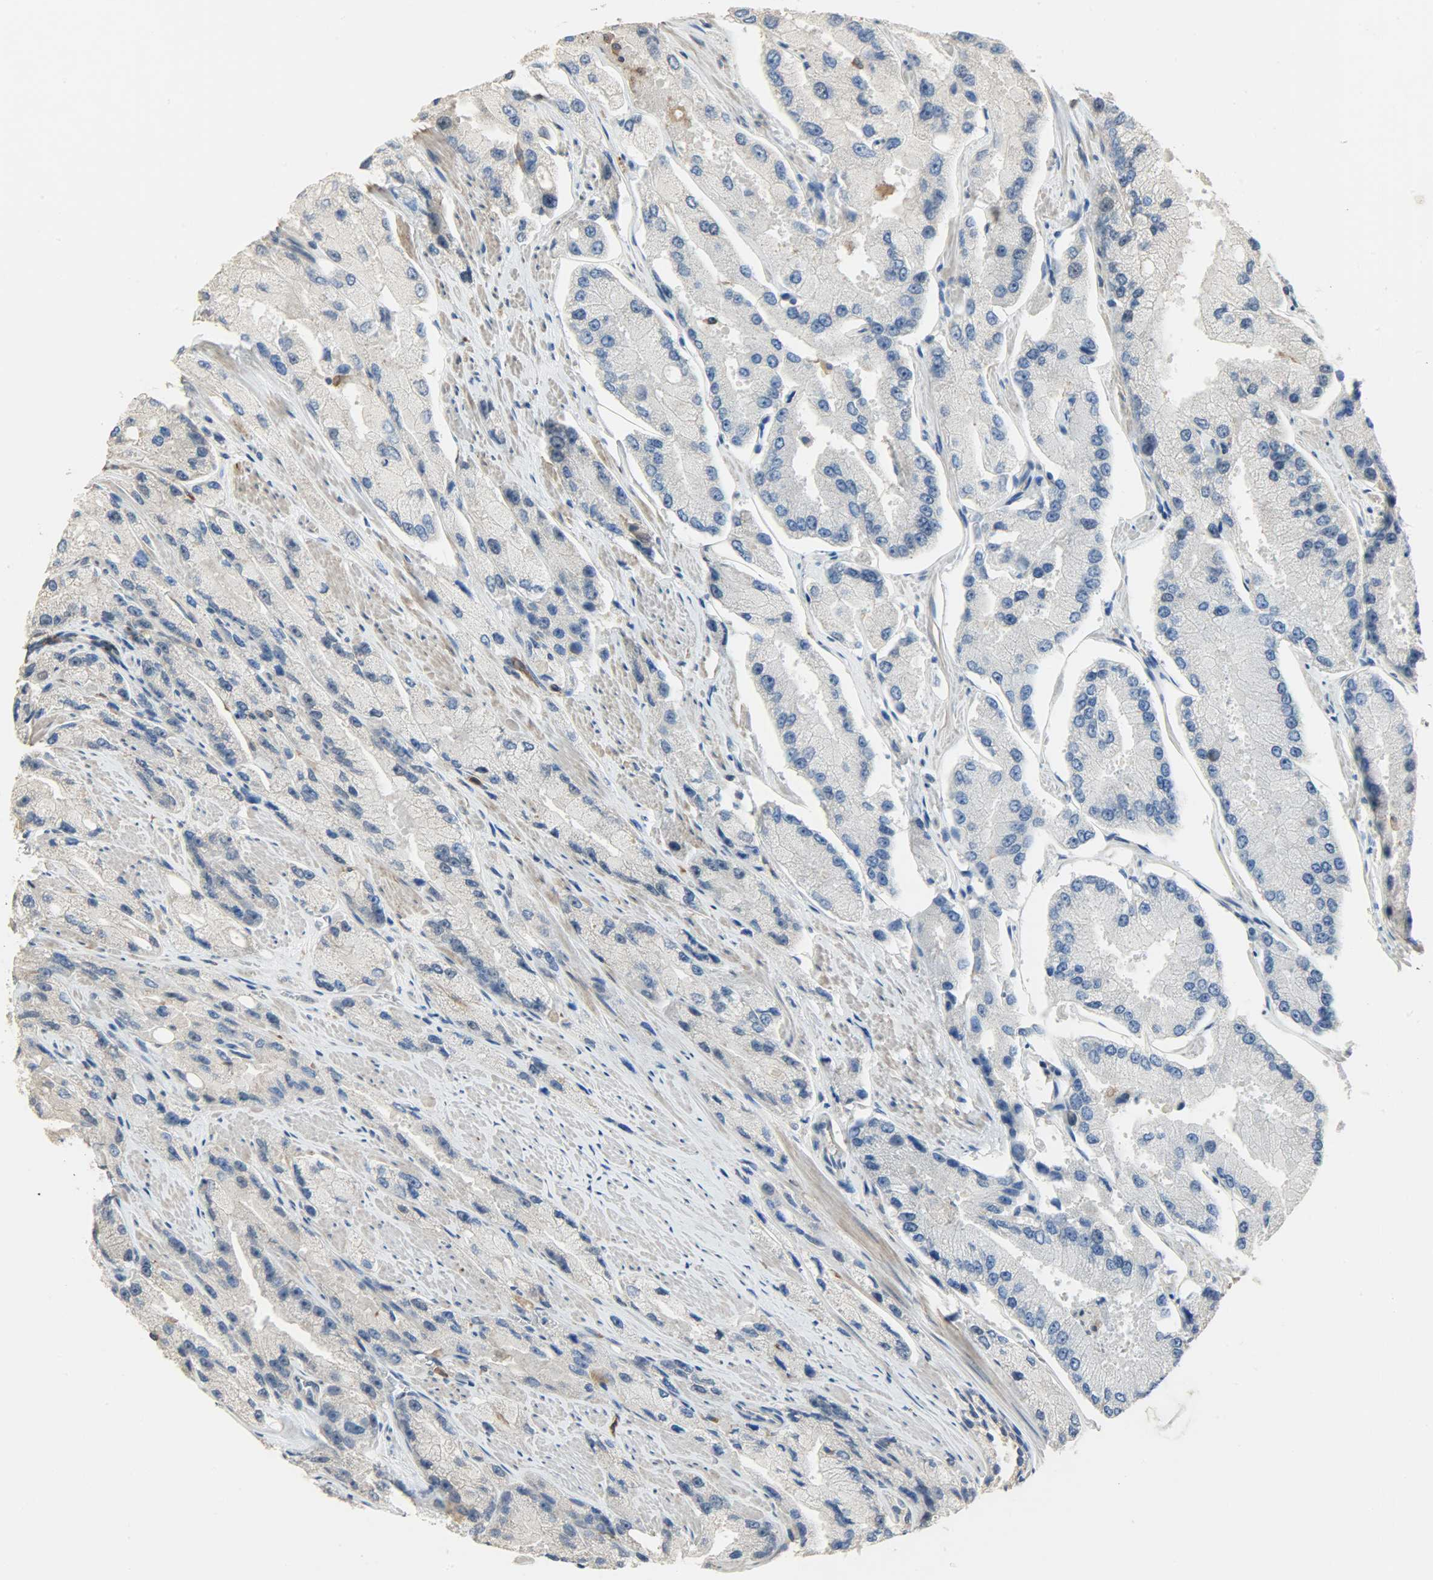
{"staining": {"intensity": "negative", "quantity": "none", "location": "none"}, "tissue": "prostate cancer", "cell_type": "Tumor cells", "image_type": "cancer", "snomed": [{"axis": "morphology", "description": "Adenocarcinoma, High grade"}, {"axis": "topography", "description": "Prostate"}], "caption": "This histopathology image is of prostate cancer (adenocarcinoma (high-grade)) stained with immunohistochemistry (IHC) to label a protein in brown with the nuclei are counter-stained blue. There is no expression in tumor cells.", "gene": "SKAP2", "patient": {"sex": "male", "age": 58}}